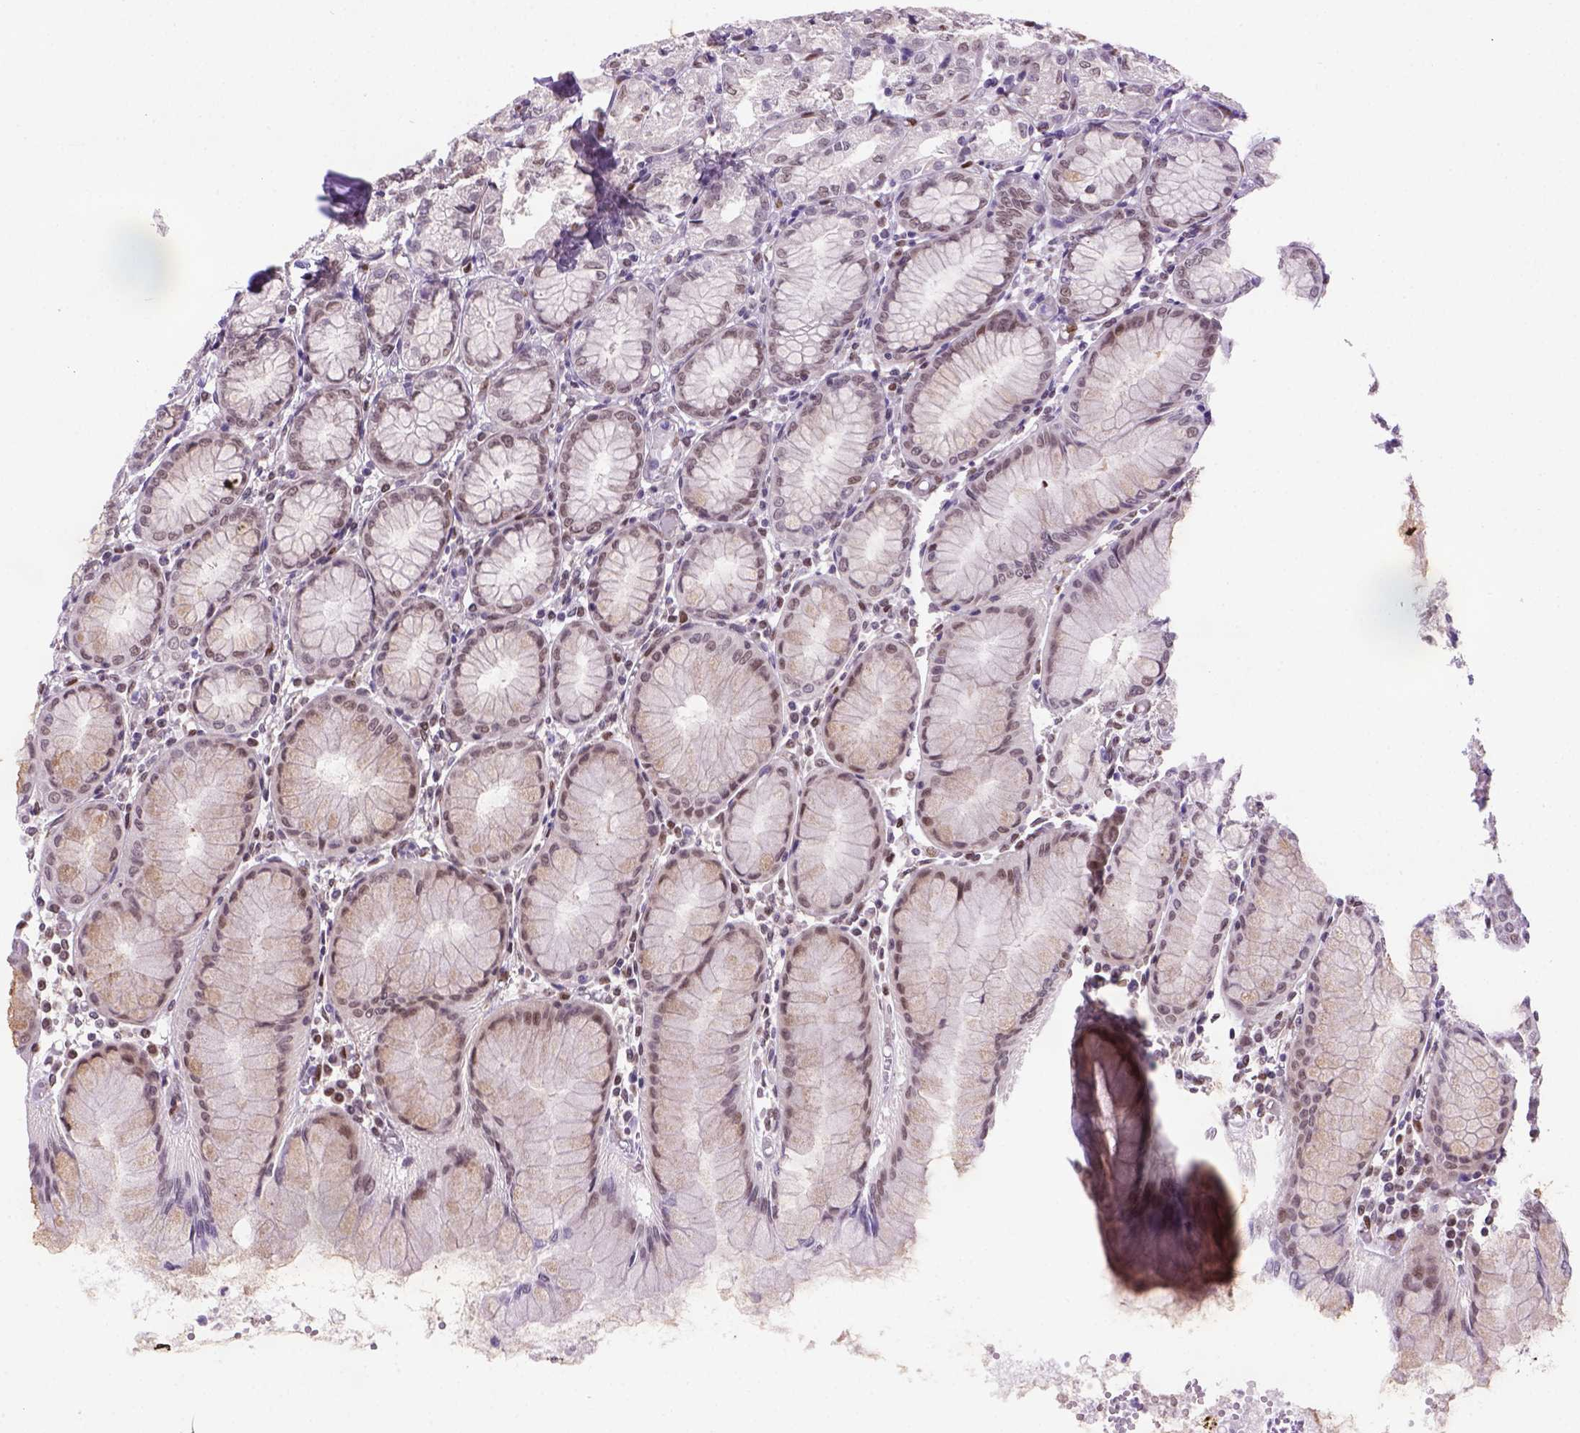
{"staining": {"intensity": "moderate", "quantity": "25%-75%", "location": "nuclear"}, "tissue": "stomach", "cell_type": "Glandular cells", "image_type": "normal", "snomed": [{"axis": "morphology", "description": "Normal tissue, NOS"}, {"axis": "topography", "description": "Stomach"}], "caption": "Immunohistochemistry histopathology image of benign stomach stained for a protein (brown), which demonstrates medium levels of moderate nuclear positivity in approximately 25%-75% of glandular cells.", "gene": "MGMT", "patient": {"sex": "female", "age": 57}}